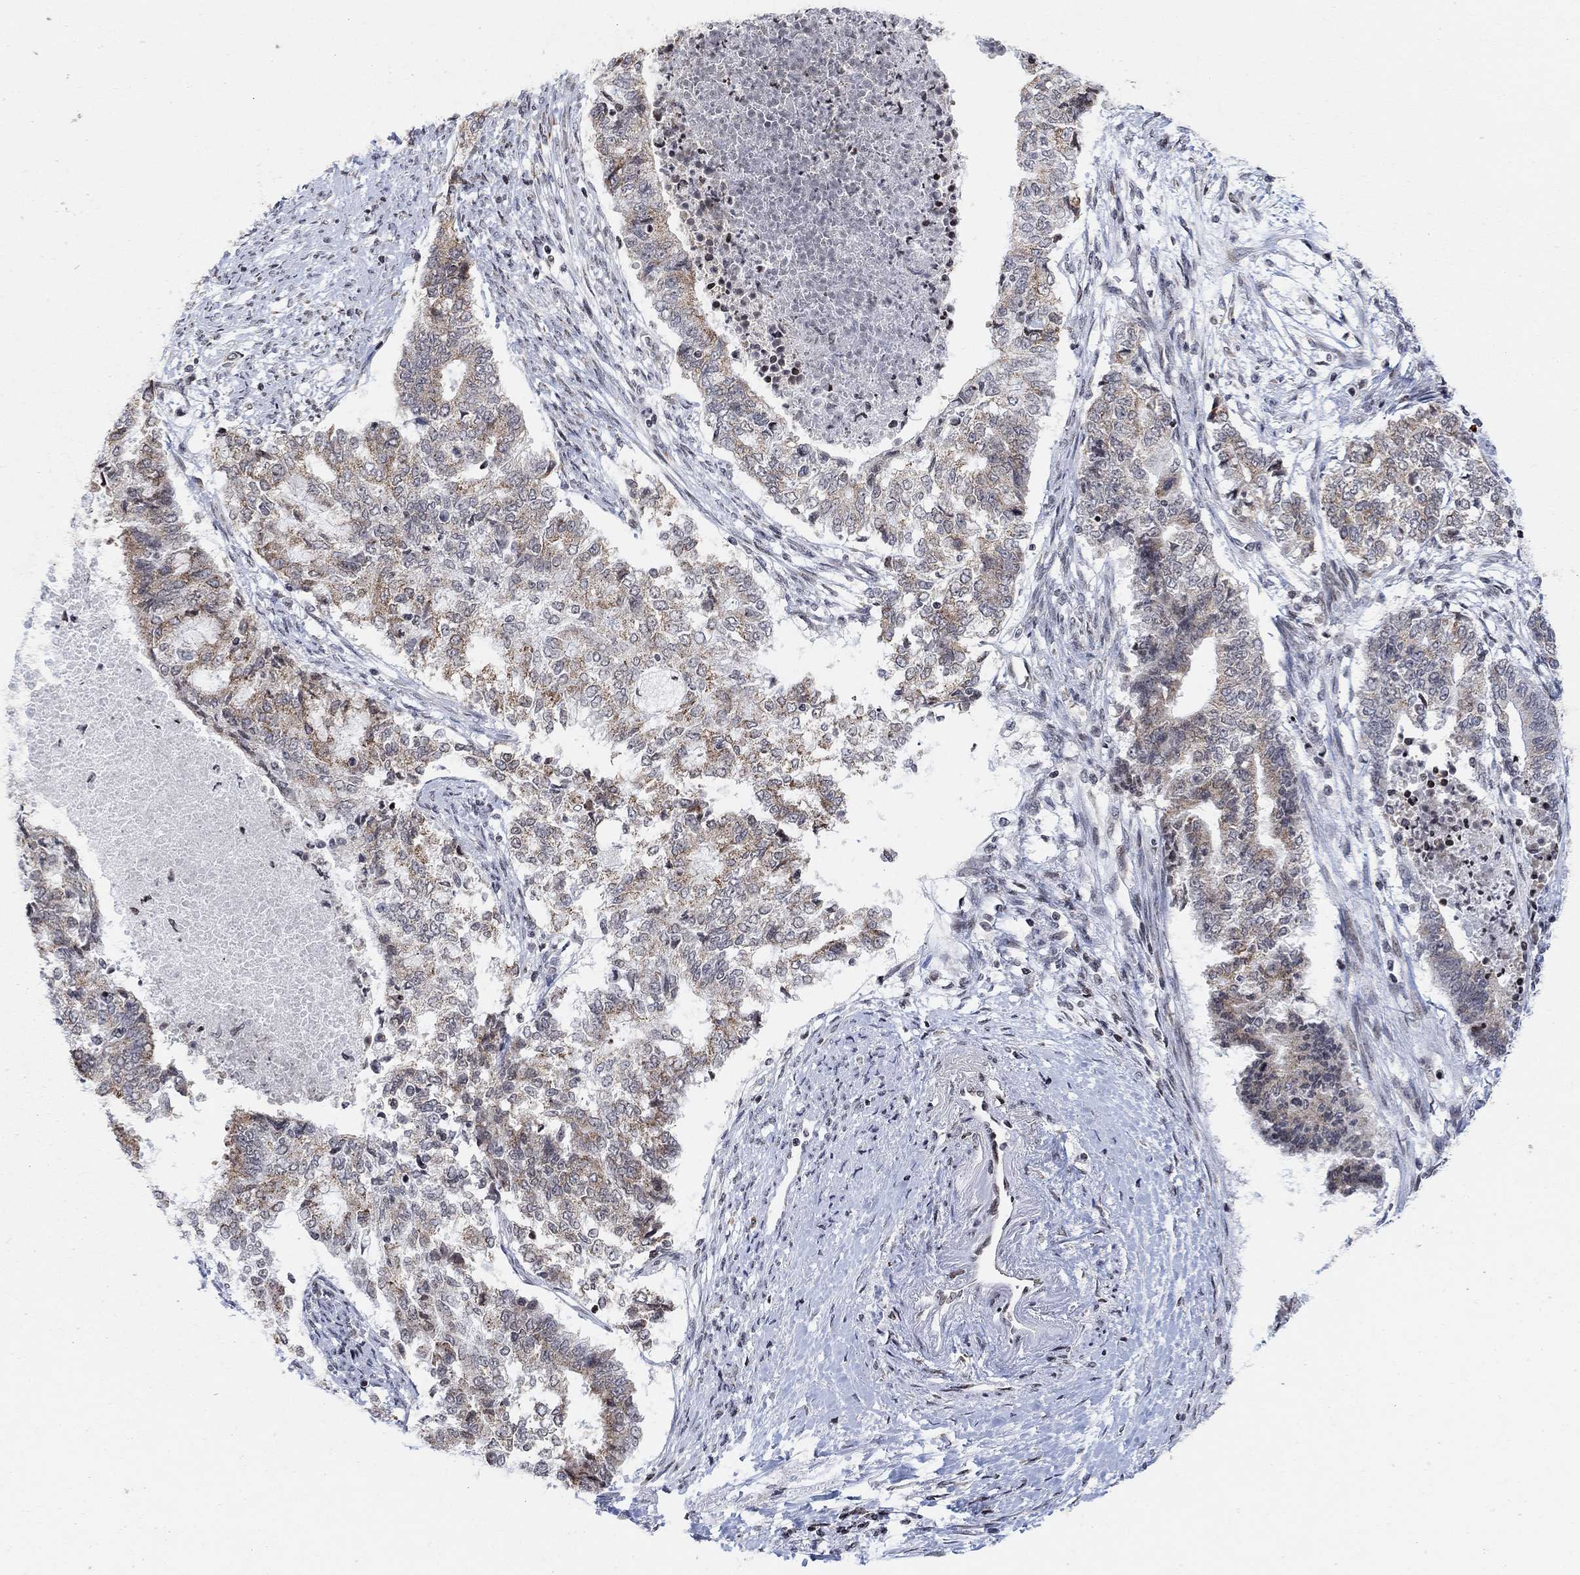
{"staining": {"intensity": "strong", "quantity": "25%-75%", "location": "cytoplasmic/membranous"}, "tissue": "endometrial cancer", "cell_type": "Tumor cells", "image_type": "cancer", "snomed": [{"axis": "morphology", "description": "Adenocarcinoma, NOS"}, {"axis": "topography", "description": "Endometrium"}], "caption": "The histopathology image exhibits staining of endometrial cancer, revealing strong cytoplasmic/membranous protein positivity (brown color) within tumor cells.", "gene": "ABHD14A", "patient": {"sex": "female", "age": 65}}